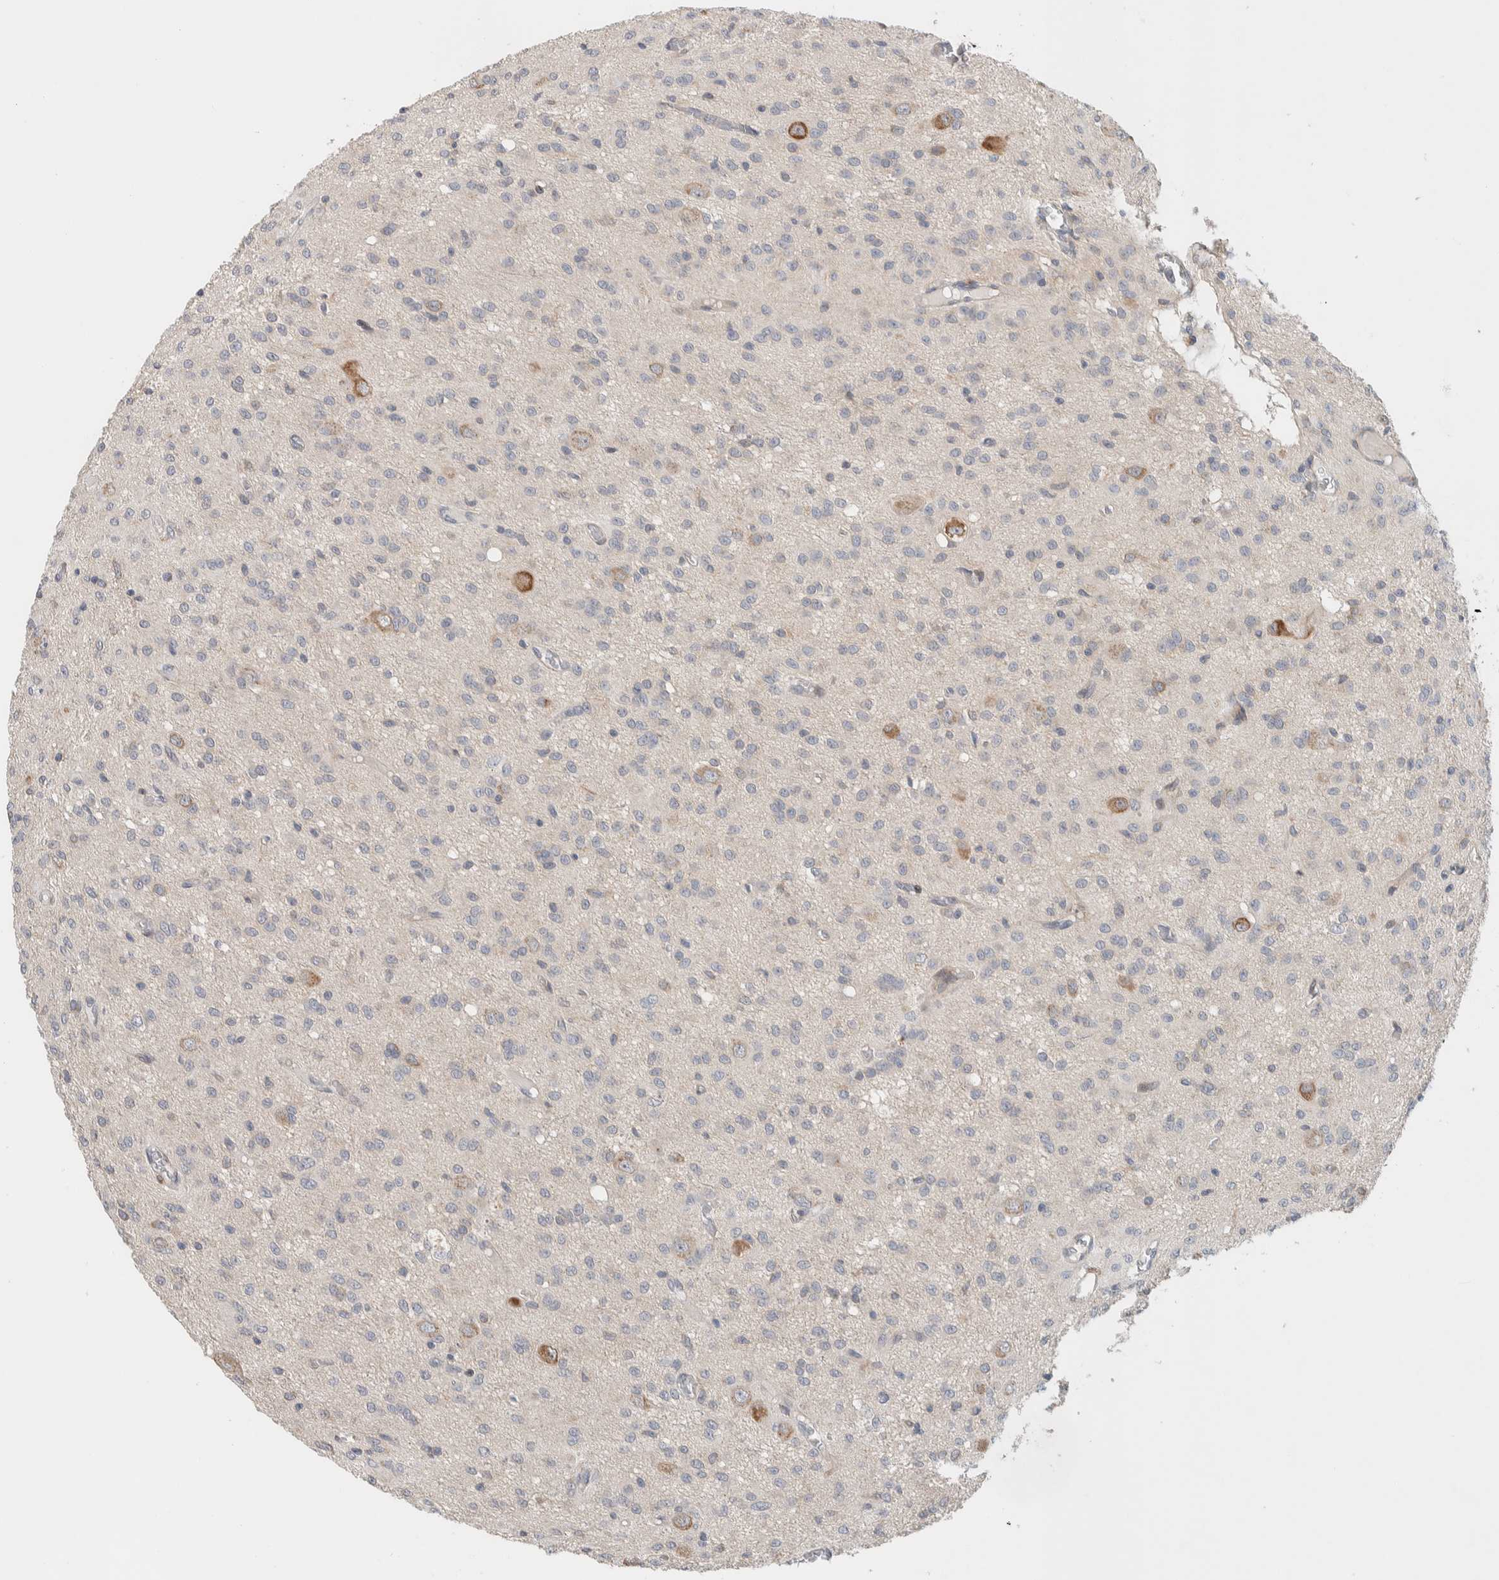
{"staining": {"intensity": "negative", "quantity": "none", "location": "none"}, "tissue": "glioma", "cell_type": "Tumor cells", "image_type": "cancer", "snomed": [{"axis": "morphology", "description": "Glioma, malignant, High grade"}, {"axis": "topography", "description": "Brain"}], "caption": "Glioma was stained to show a protein in brown. There is no significant staining in tumor cells.", "gene": "ADCY8", "patient": {"sex": "female", "age": 59}}